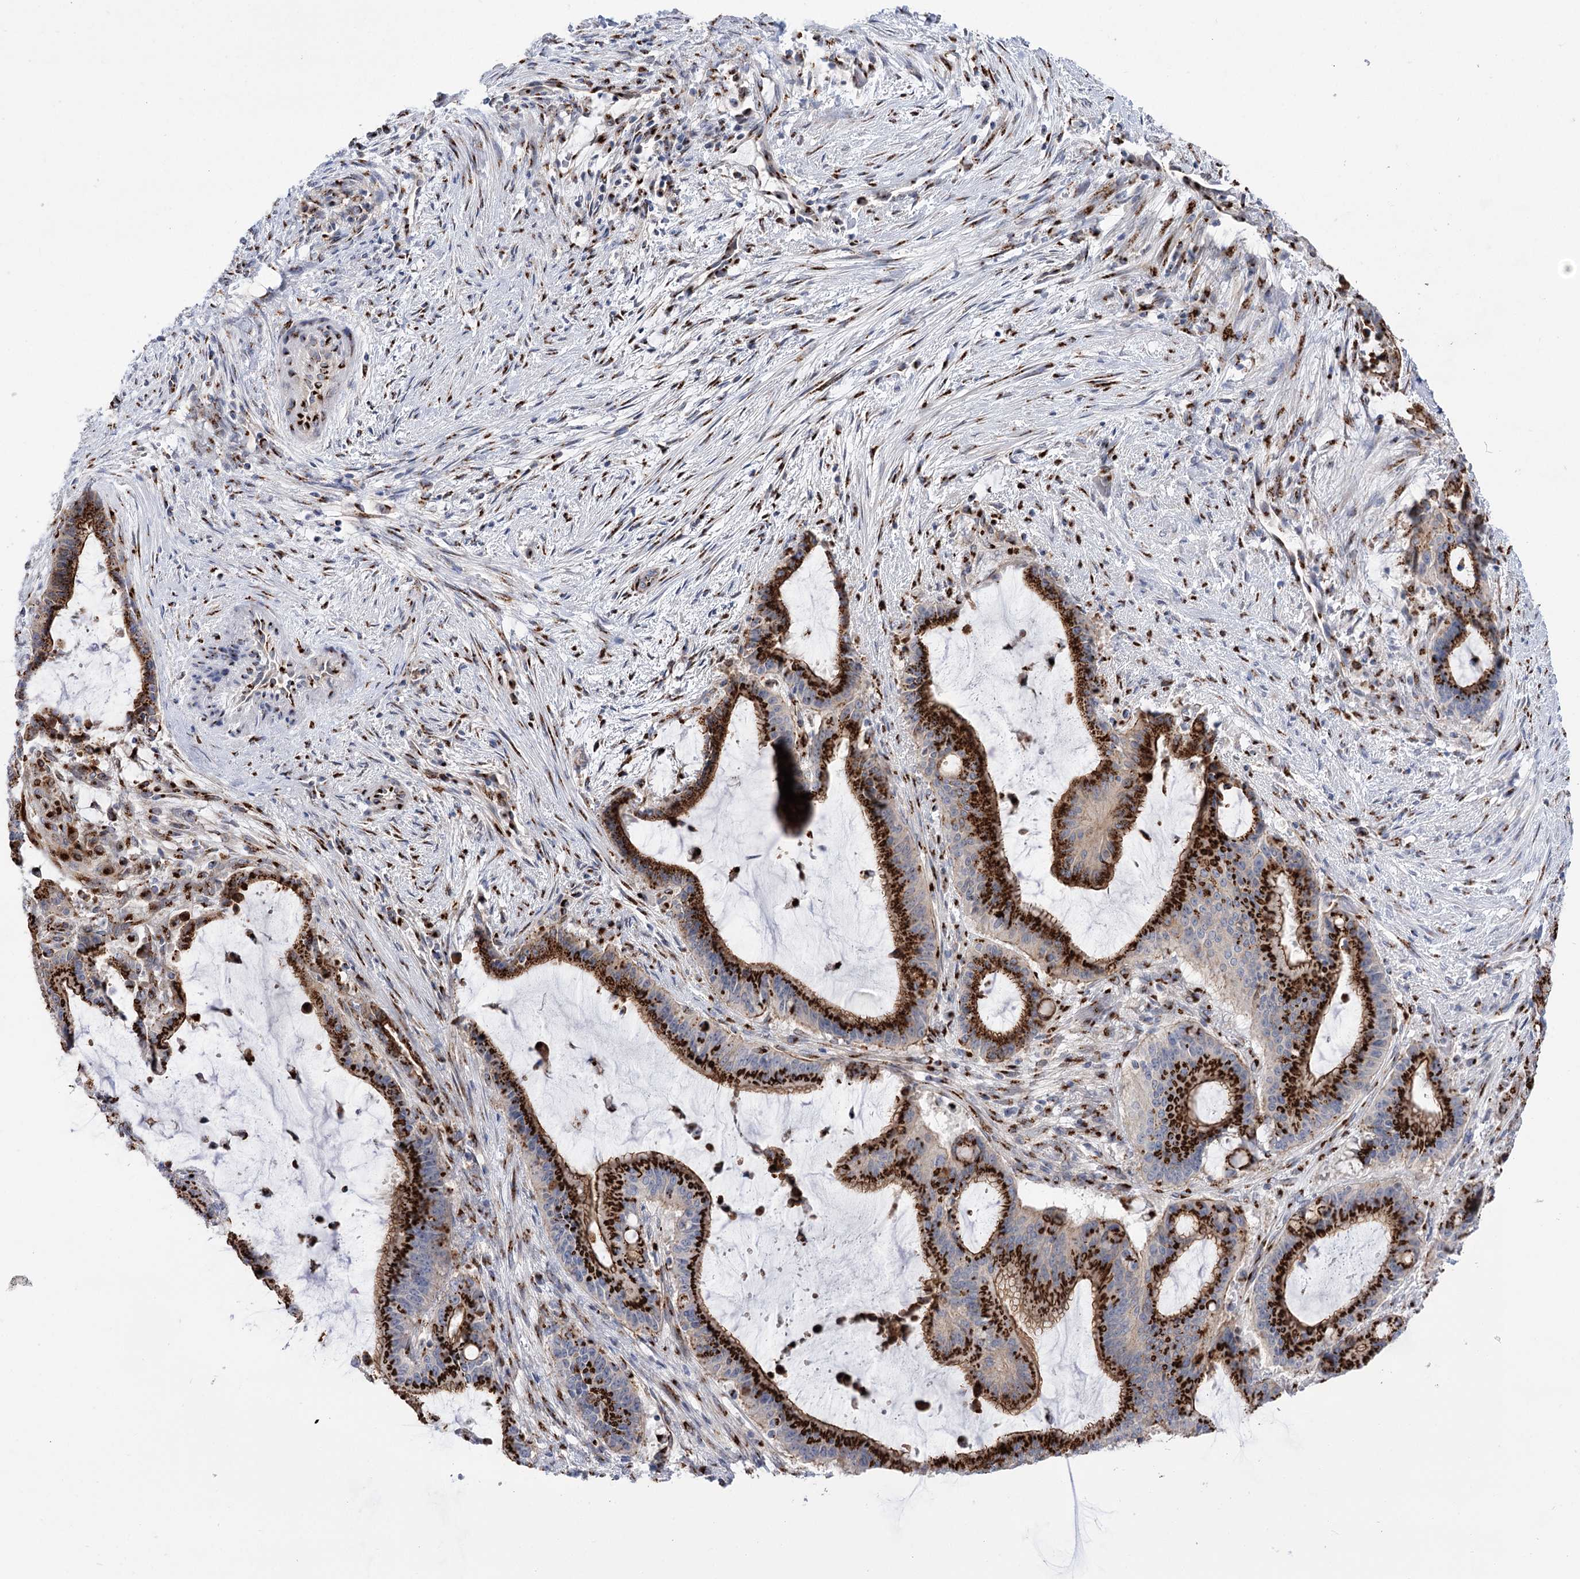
{"staining": {"intensity": "strong", "quantity": ">75%", "location": "cytoplasmic/membranous"}, "tissue": "liver cancer", "cell_type": "Tumor cells", "image_type": "cancer", "snomed": [{"axis": "morphology", "description": "Normal tissue, NOS"}, {"axis": "morphology", "description": "Cholangiocarcinoma"}, {"axis": "topography", "description": "Liver"}, {"axis": "topography", "description": "Peripheral nerve tissue"}], "caption": "Strong cytoplasmic/membranous staining for a protein is present in about >75% of tumor cells of liver cancer using immunohistochemistry.", "gene": "TMEM165", "patient": {"sex": "female", "age": 73}}